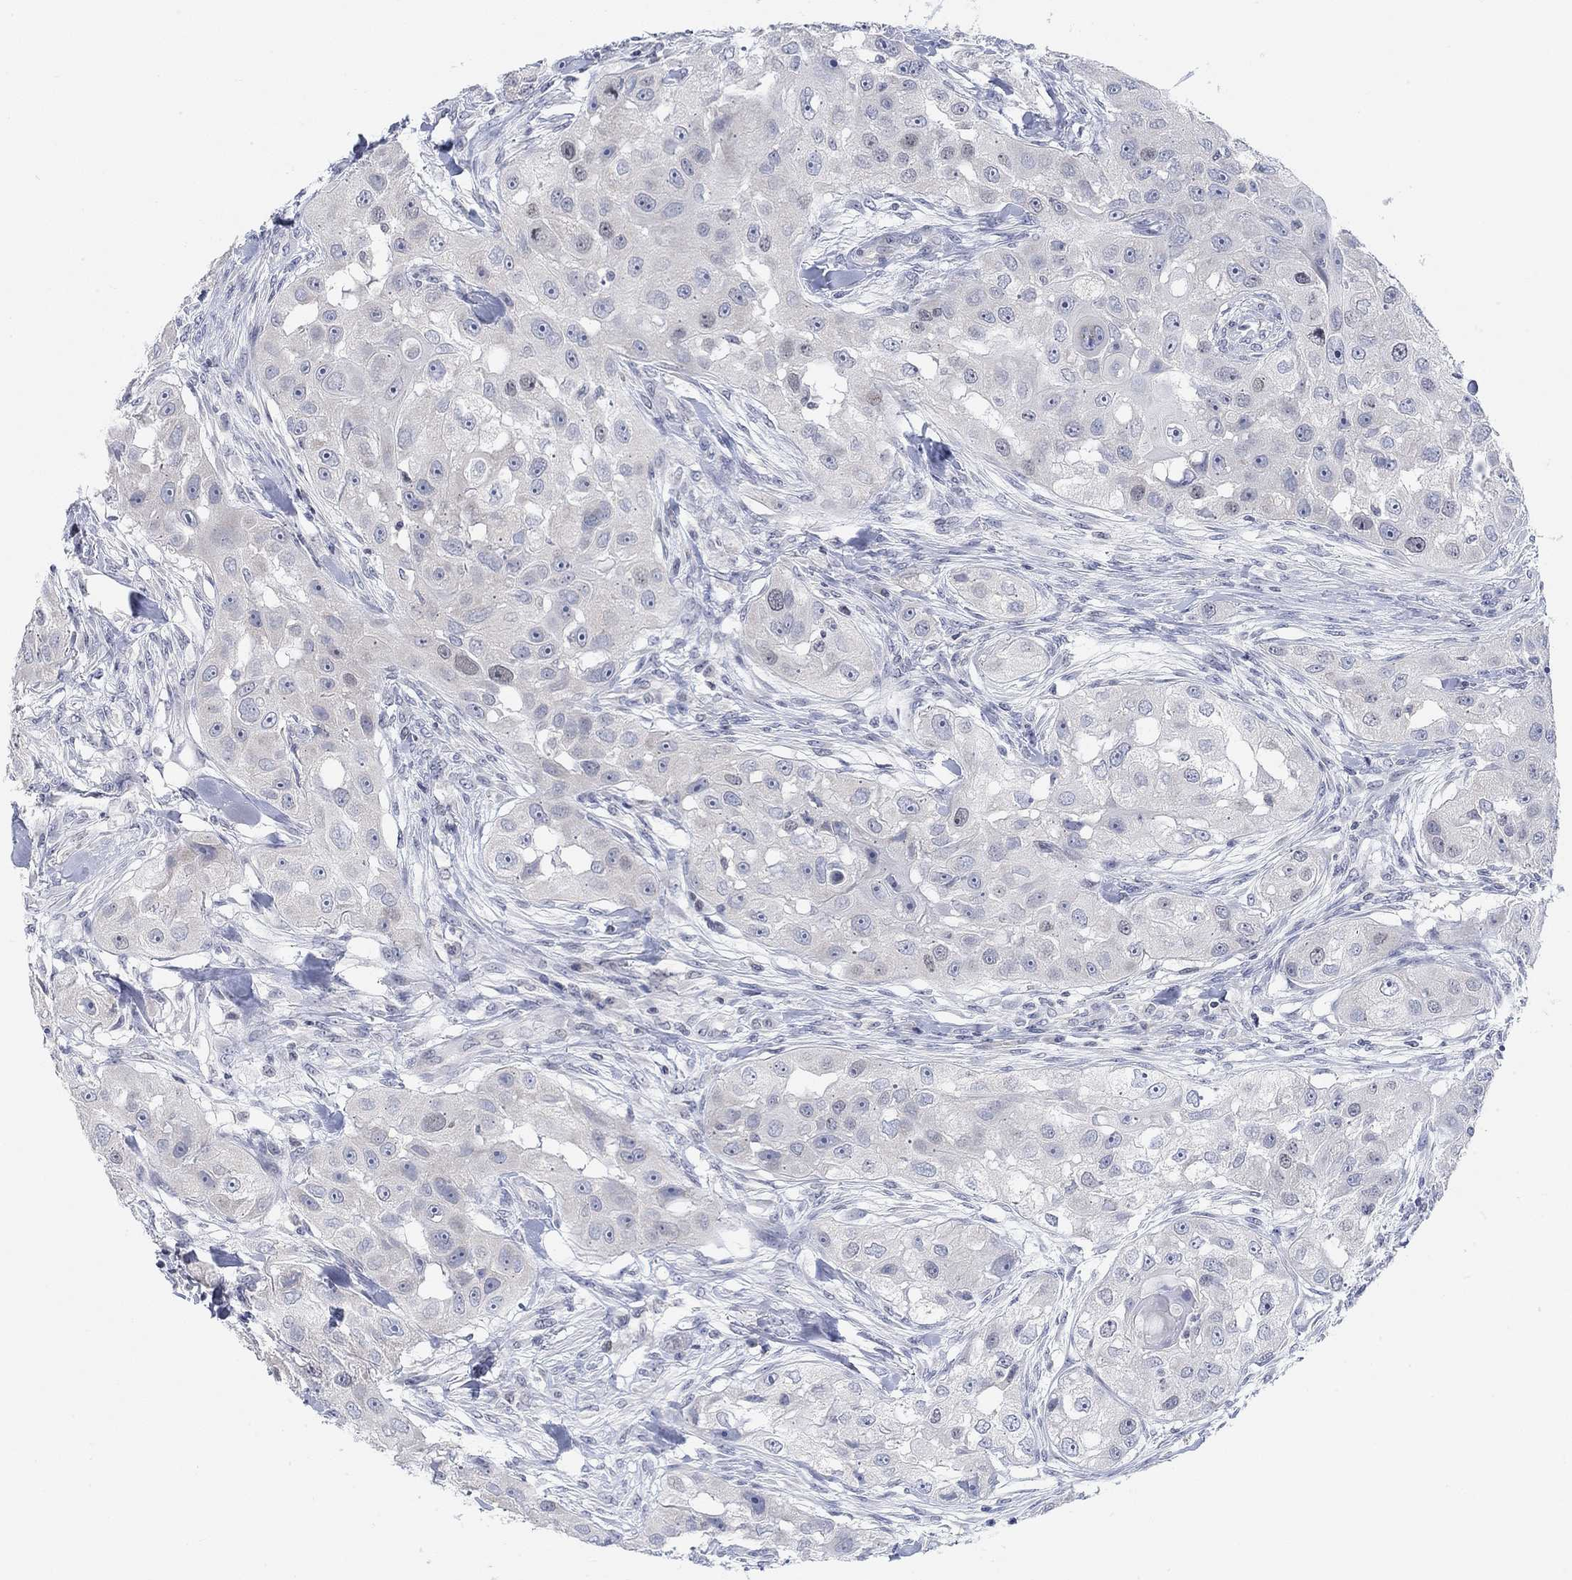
{"staining": {"intensity": "negative", "quantity": "none", "location": "none"}, "tissue": "head and neck cancer", "cell_type": "Tumor cells", "image_type": "cancer", "snomed": [{"axis": "morphology", "description": "Squamous cell carcinoma, NOS"}, {"axis": "topography", "description": "Head-Neck"}], "caption": "A high-resolution micrograph shows immunohistochemistry staining of head and neck squamous cell carcinoma, which shows no significant expression in tumor cells.", "gene": "ATP6V1E2", "patient": {"sex": "male", "age": 51}}